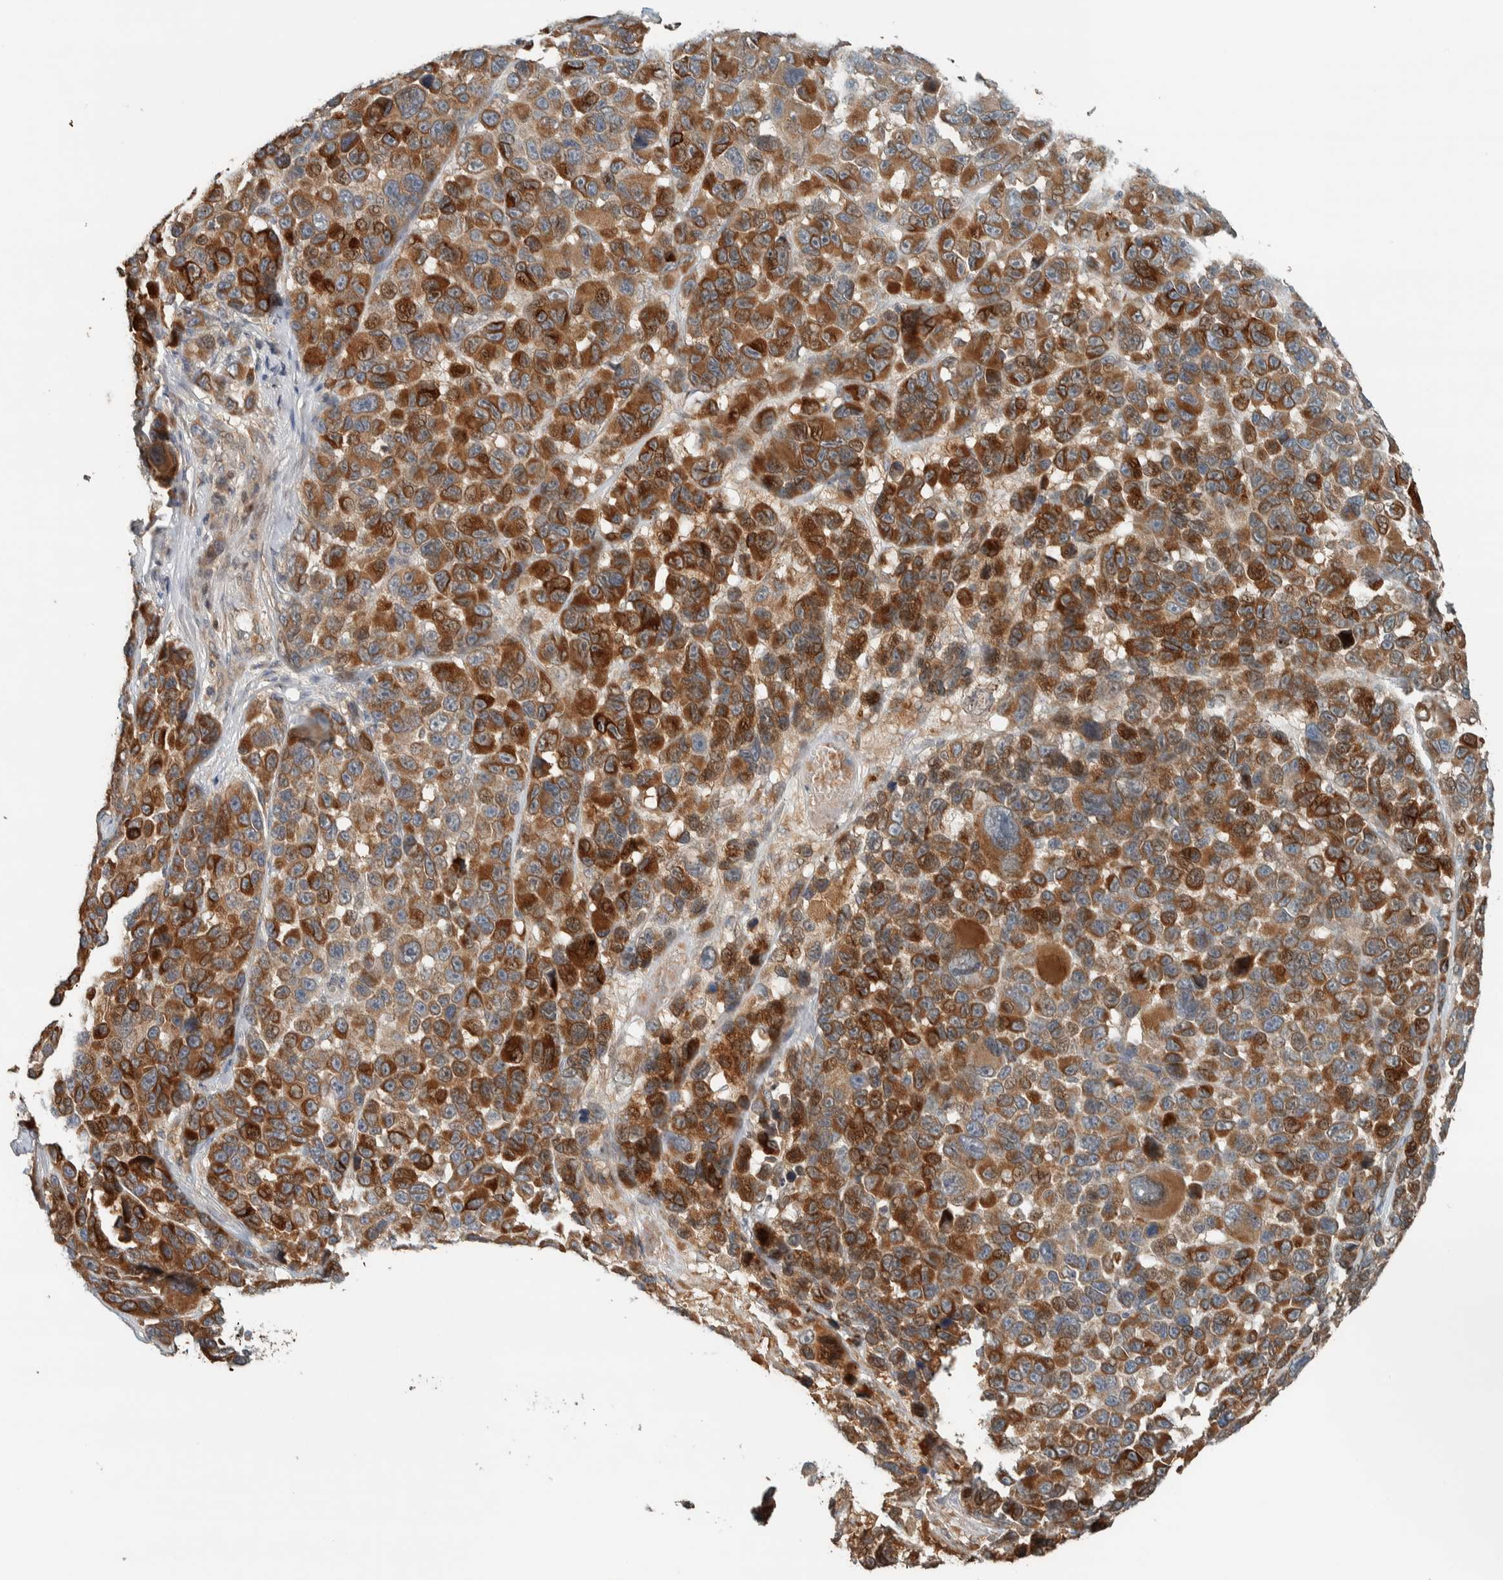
{"staining": {"intensity": "strong", "quantity": ">75%", "location": "cytoplasmic/membranous"}, "tissue": "melanoma", "cell_type": "Tumor cells", "image_type": "cancer", "snomed": [{"axis": "morphology", "description": "Malignant melanoma, NOS"}, {"axis": "topography", "description": "Skin"}], "caption": "Melanoma was stained to show a protein in brown. There is high levels of strong cytoplasmic/membranous positivity in approximately >75% of tumor cells.", "gene": "NBR1", "patient": {"sex": "male", "age": 53}}